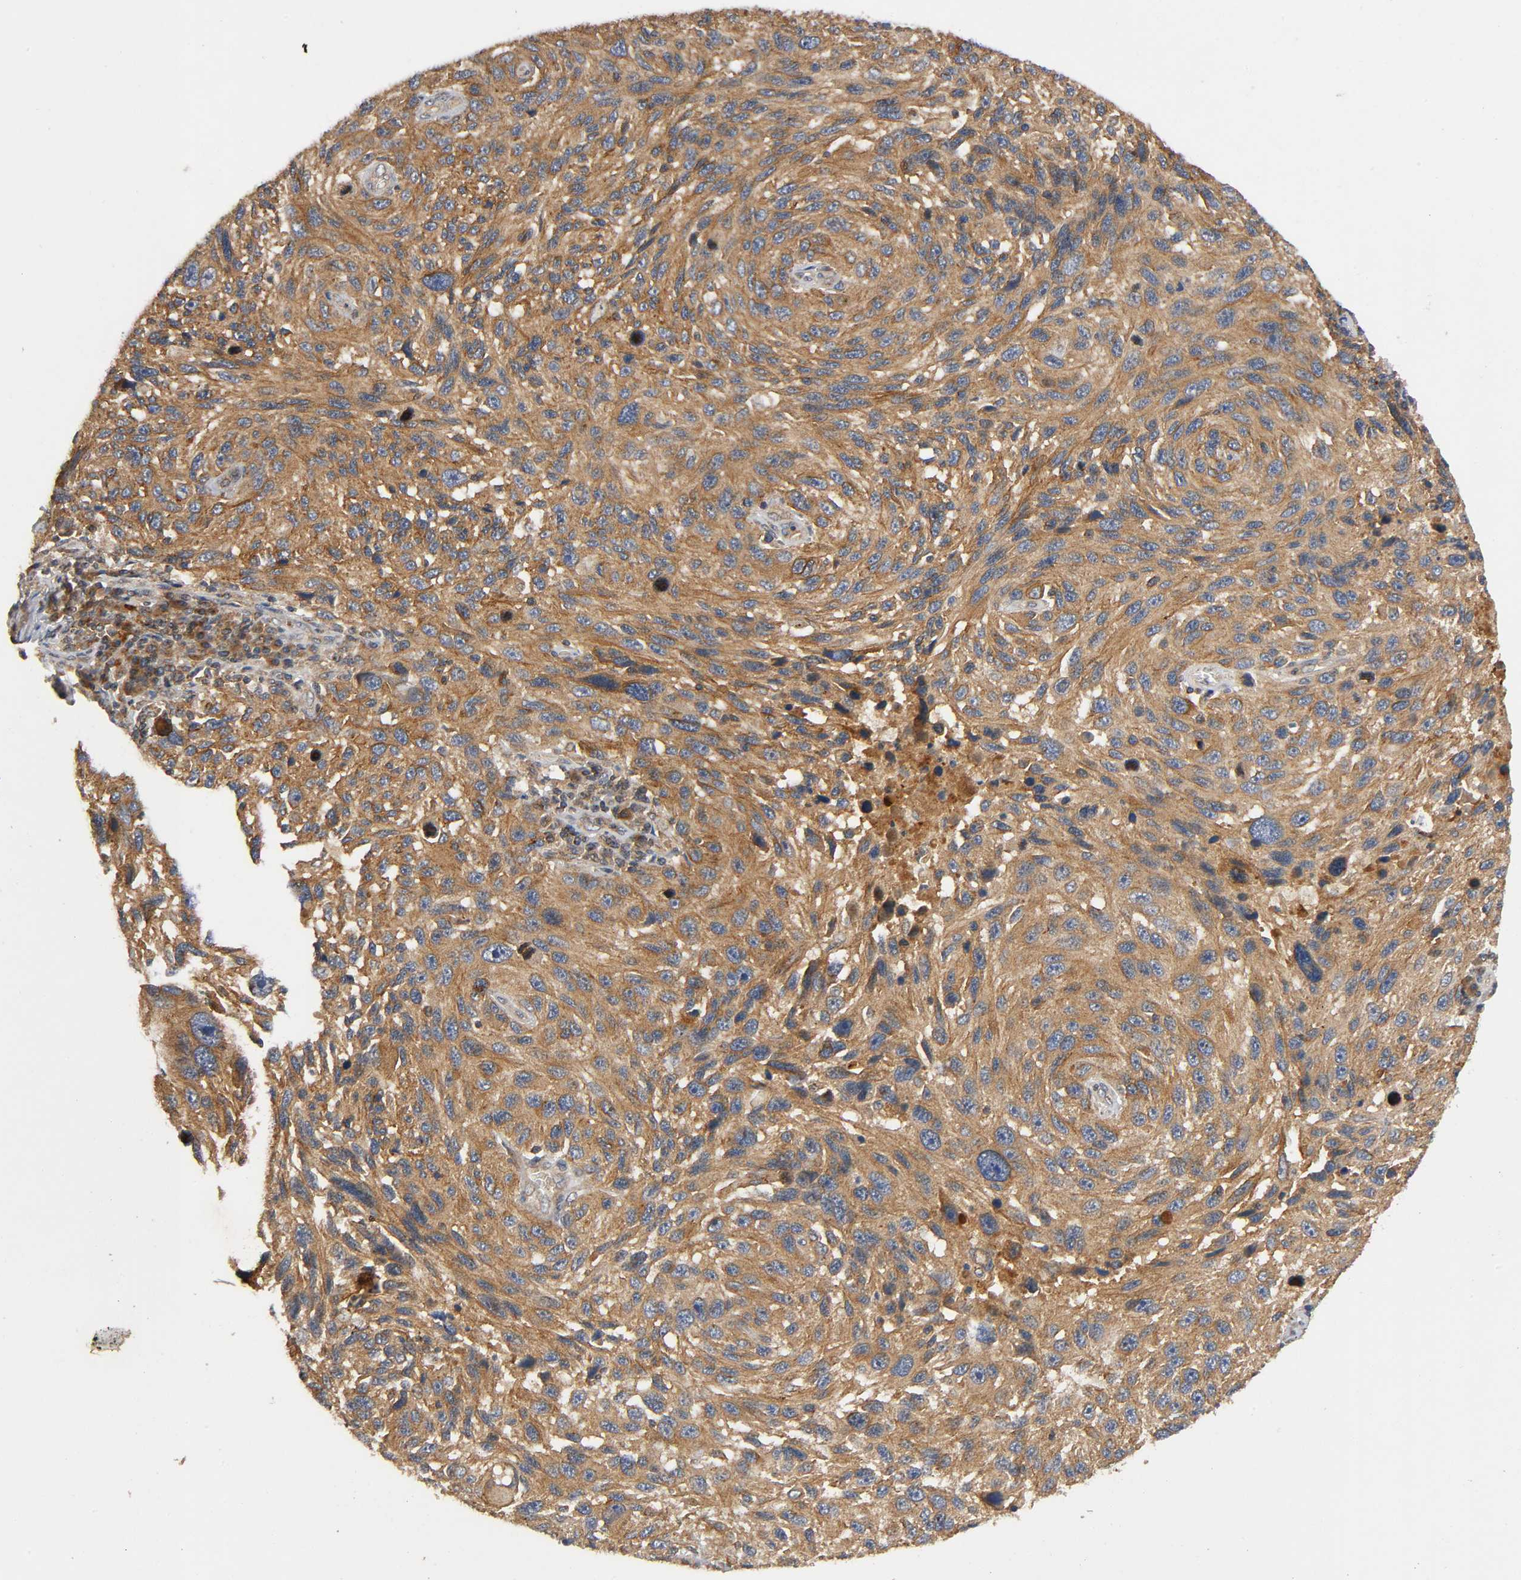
{"staining": {"intensity": "moderate", "quantity": ">75%", "location": "cytoplasmic/membranous"}, "tissue": "melanoma", "cell_type": "Tumor cells", "image_type": "cancer", "snomed": [{"axis": "morphology", "description": "Malignant melanoma, NOS"}, {"axis": "topography", "description": "Skin"}], "caption": "Melanoma tissue demonstrates moderate cytoplasmic/membranous positivity in about >75% of tumor cells, visualized by immunohistochemistry.", "gene": "IKBKB", "patient": {"sex": "male", "age": 53}}